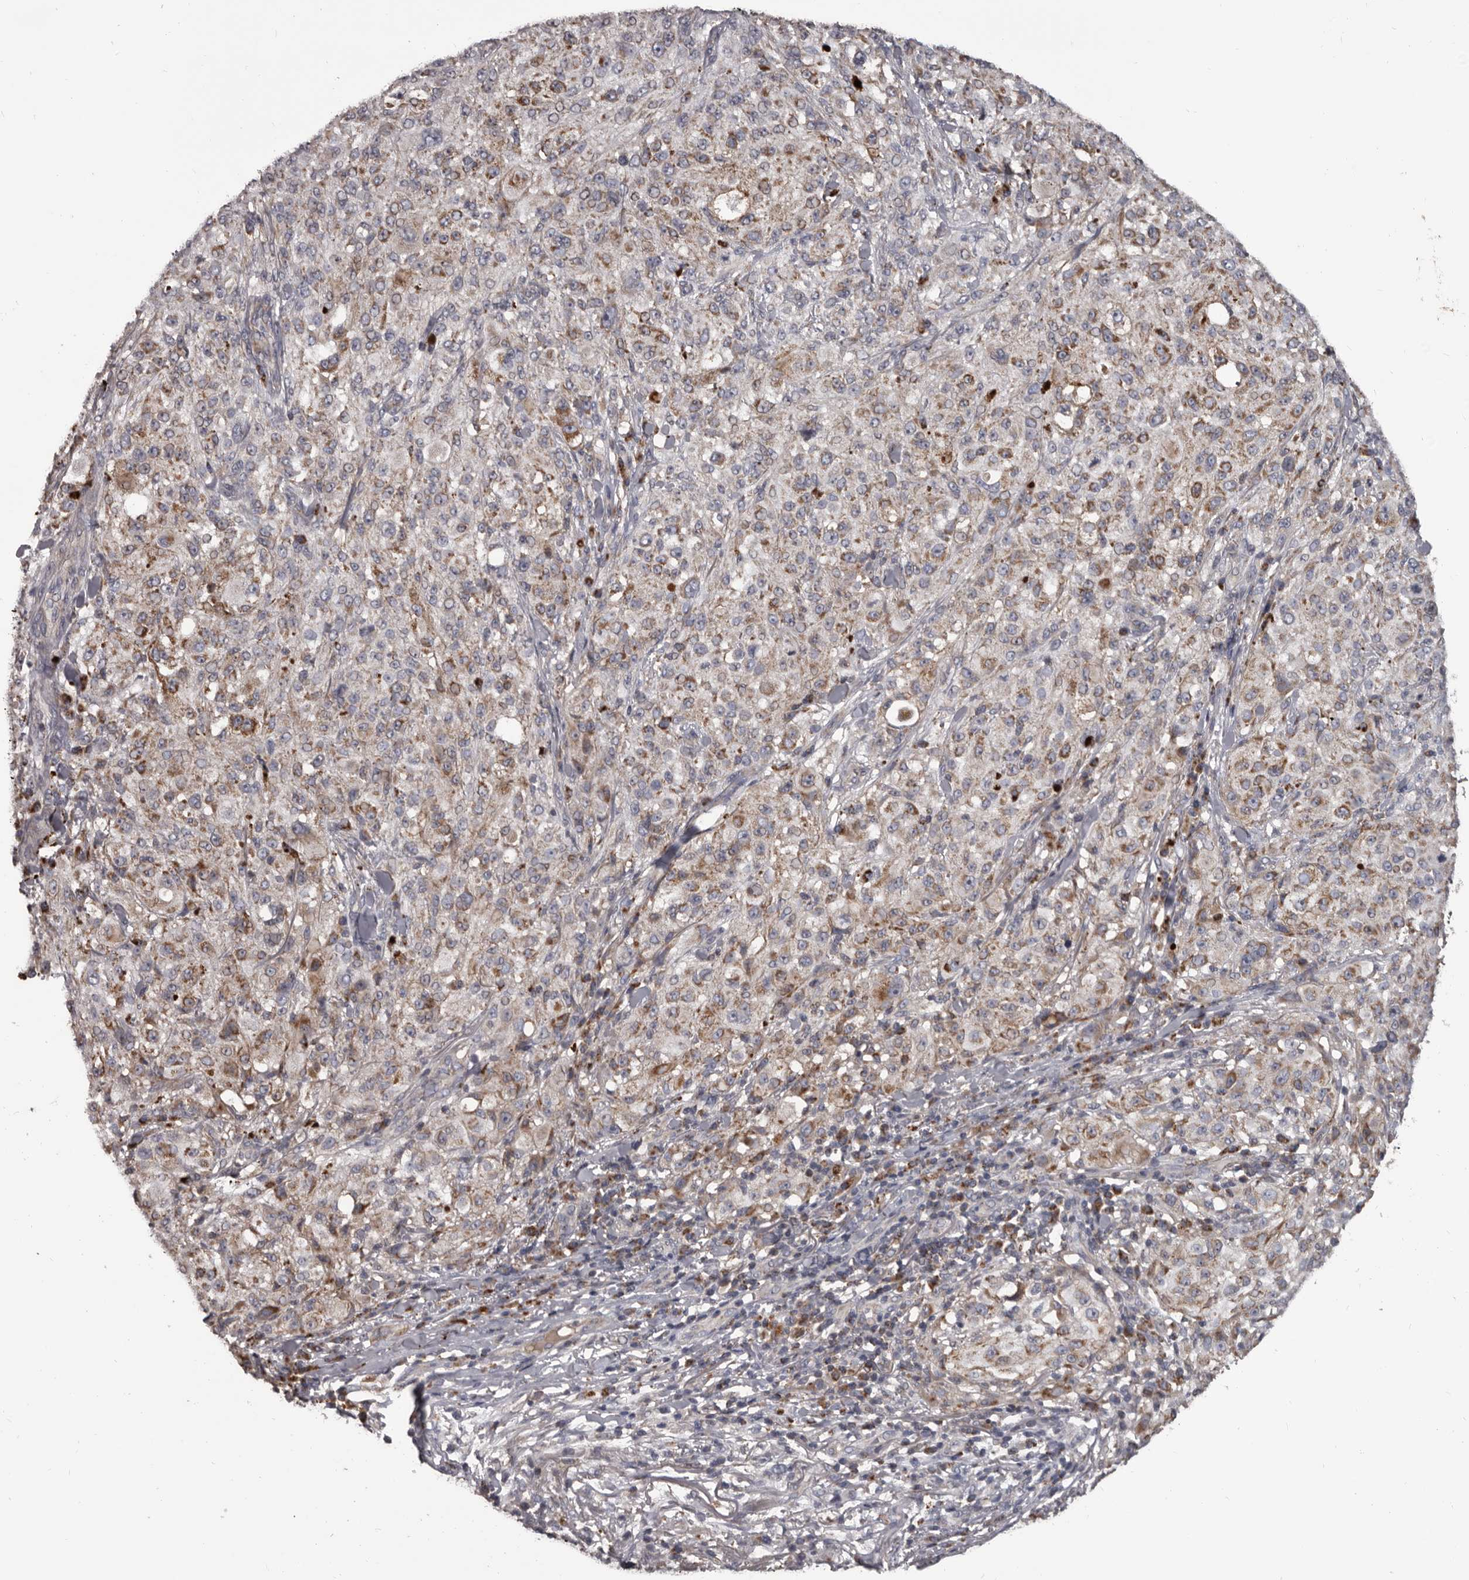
{"staining": {"intensity": "weak", "quantity": "25%-75%", "location": "cytoplasmic/membranous"}, "tissue": "melanoma", "cell_type": "Tumor cells", "image_type": "cancer", "snomed": [{"axis": "morphology", "description": "Necrosis, NOS"}, {"axis": "morphology", "description": "Malignant melanoma, NOS"}, {"axis": "topography", "description": "Skin"}], "caption": "High-magnification brightfield microscopy of malignant melanoma stained with DAB (3,3'-diaminobenzidine) (brown) and counterstained with hematoxylin (blue). tumor cells exhibit weak cytoplasmic/membranous positivity is appreciated in about25%-75% of cells.", "gene": "ALDH5A1", "patient": {"sex": "female", "age": 87}}